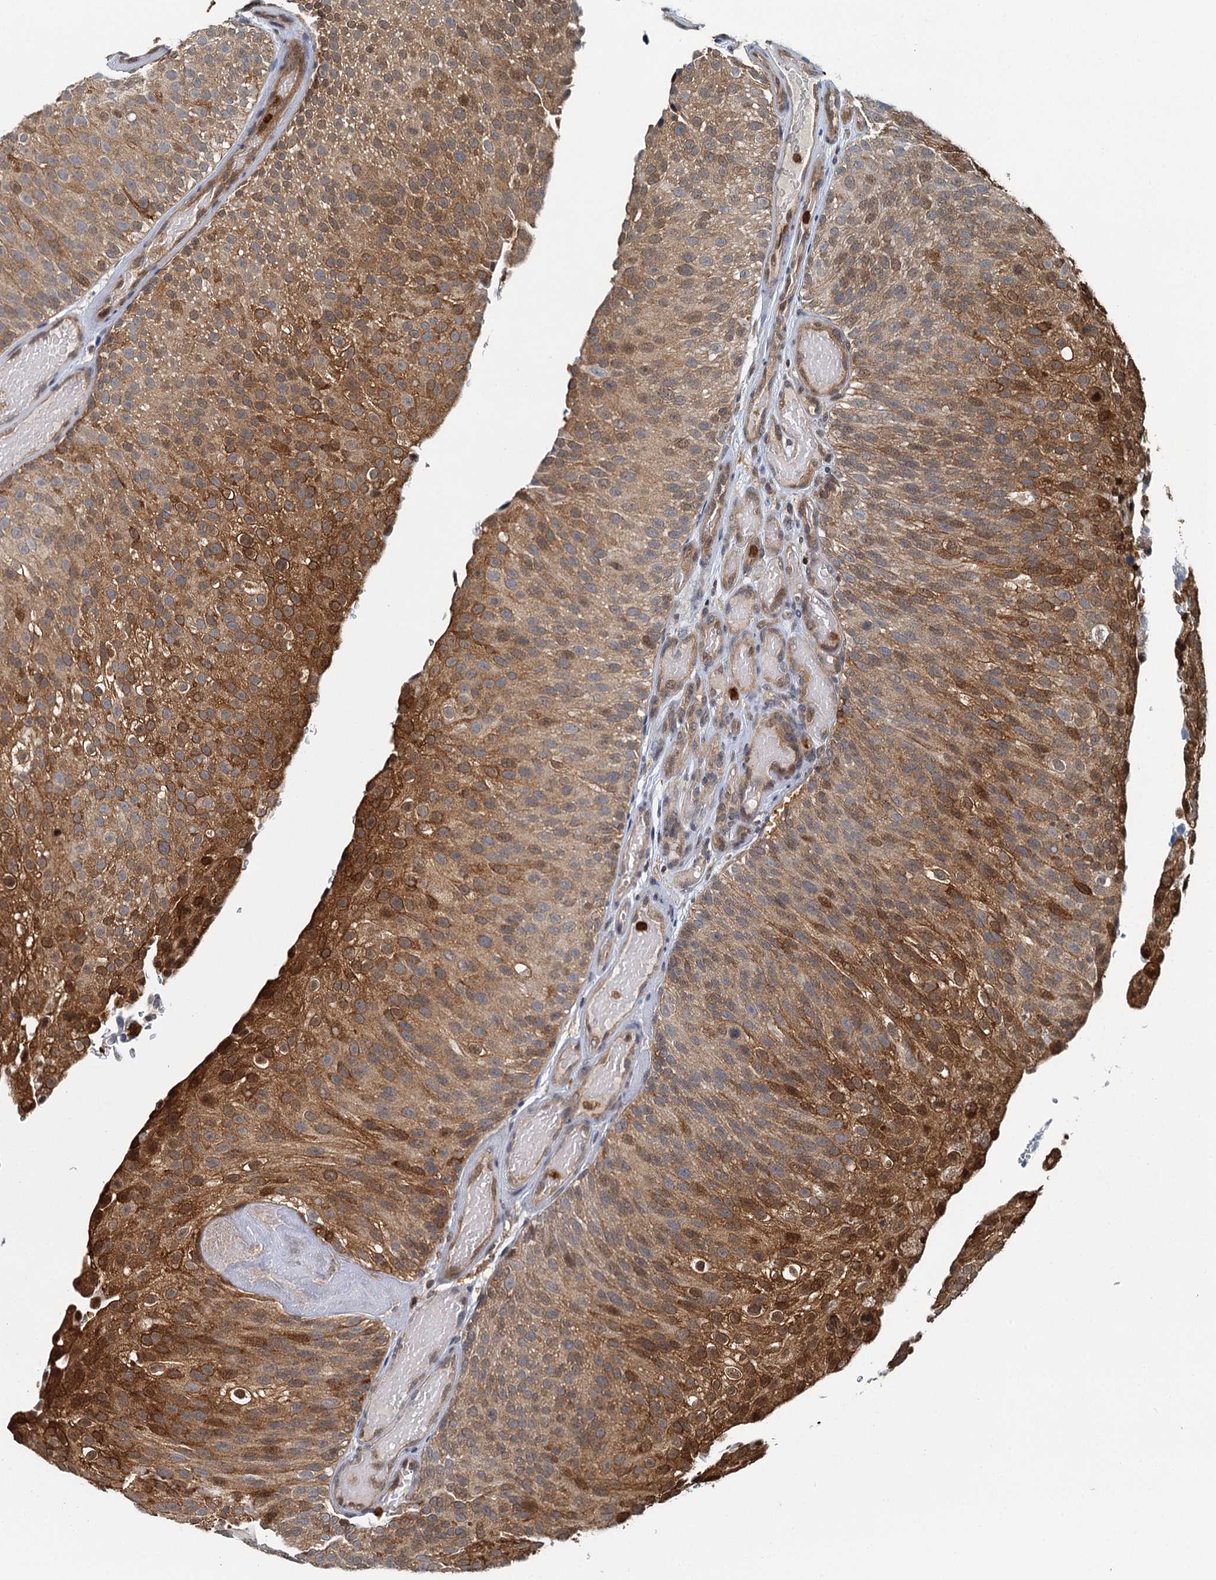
{"staining": {"intensity": "moderate", "quantity": "25%-75%", "location": "cytoplasmic/membranous"}, "tissue": "urothelial cancer", "cell_type": "Tumor cells", "image_type": "cancer", "snomed": [{"axis": "morphology", "description": "Urothelial carcinoma, Low grade"}, {"axis": "topography", "description": "Urinary bladder"}], "caption": "IHC (DAB) staining of human urothelial carcinoma (low-grade) reveals moderate cytoplasmic/membranous protein positivity in approximately 25%-75% of tumor cells.", "gene": "GPI", "patient": {"sex": "male", "age": 78}}